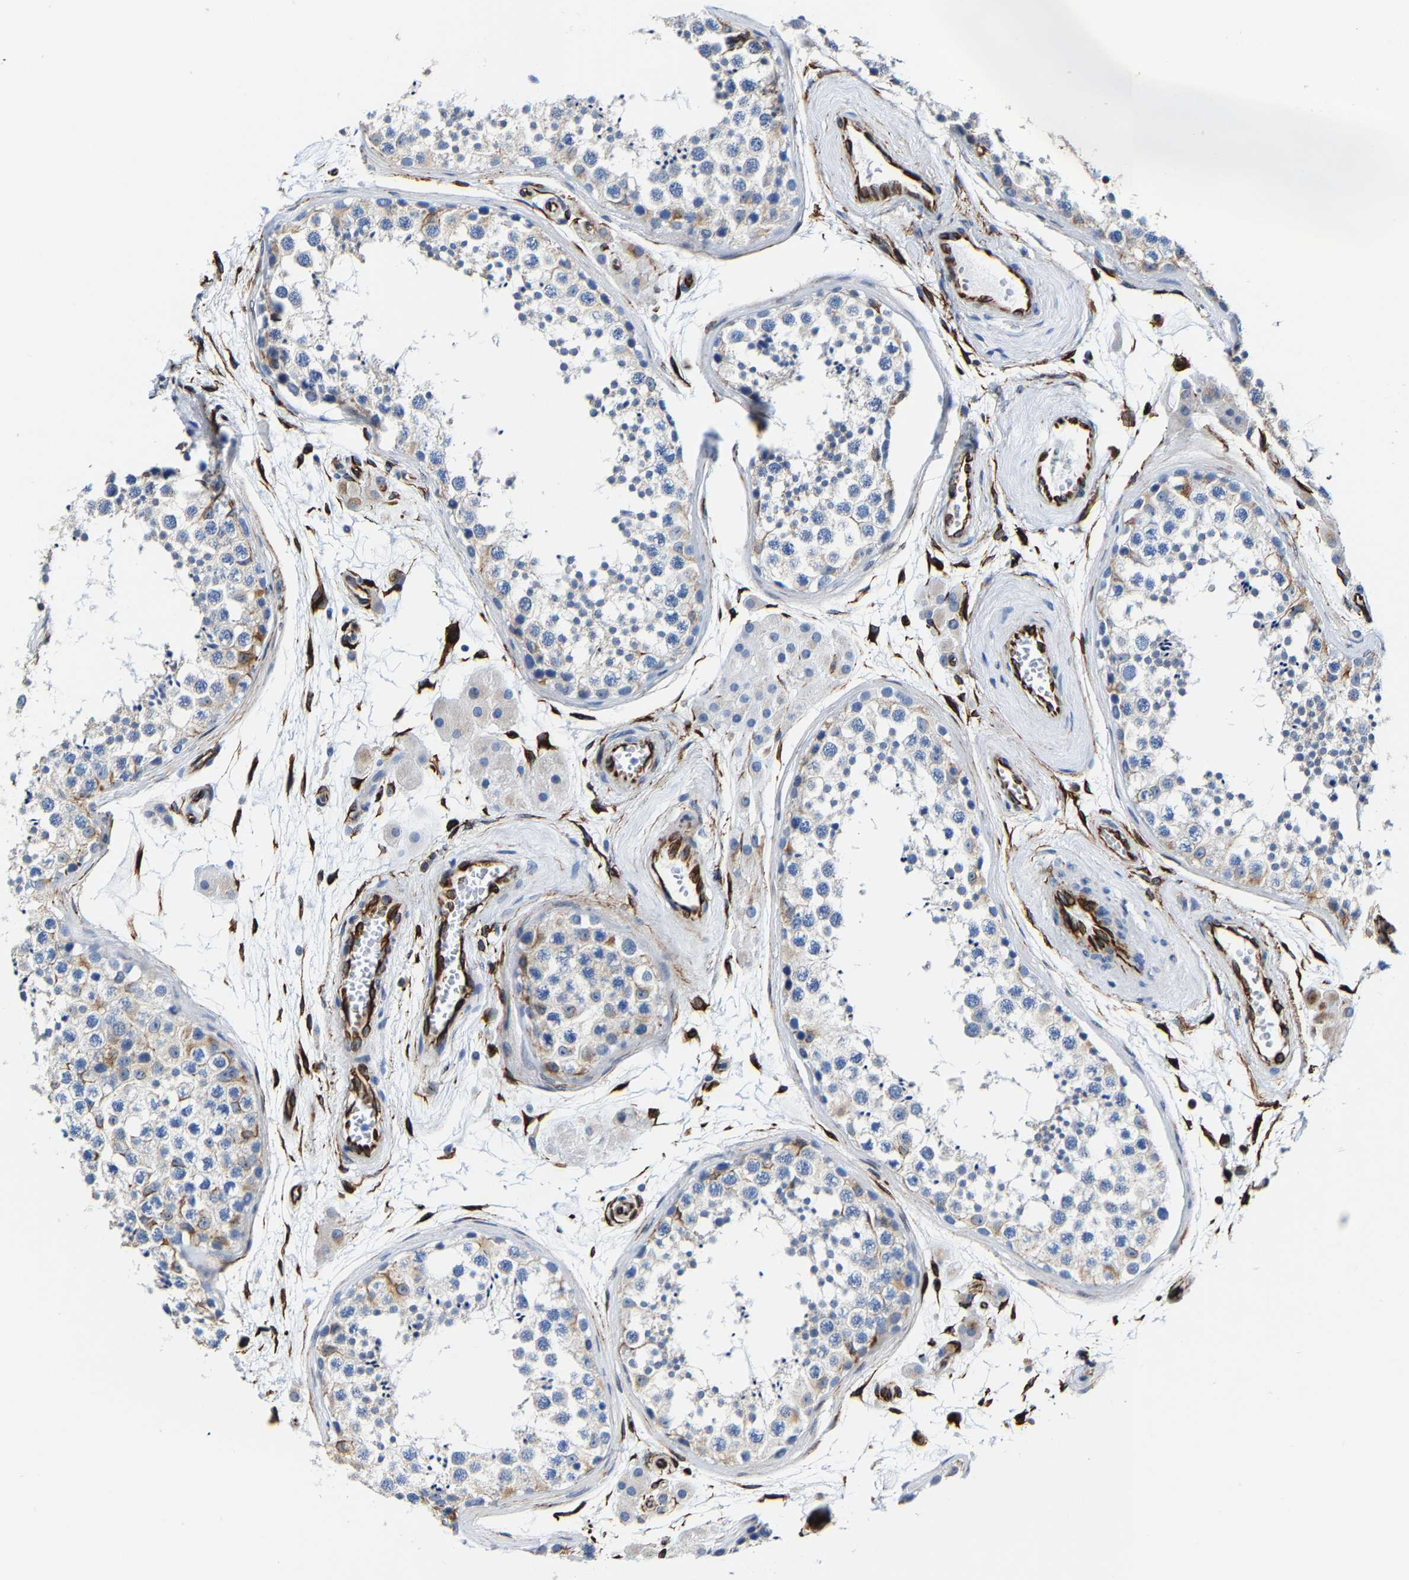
{"staining": {"intensity": "moderate", "quantity": "<25%", "location": "cytoplasmic/membranous"}, "tissue": "testis", "cell_type": "Cells in seminiferous ducts", "image_type": "normal", "snomed": [{"axis": "morphology", "description": "Normal tissue, NOS"}, {"axis": "topography", "description": "Testis"}], "caption": "Immunohistochemistry (IHC) (DAB) staining of normal testis shows moderate cytoplasmic/membranous protein expression in about <25% of cells in seminiferous ducts.", "gene": "MMEL1", "patient": {"sex": "male", "age": 56}}